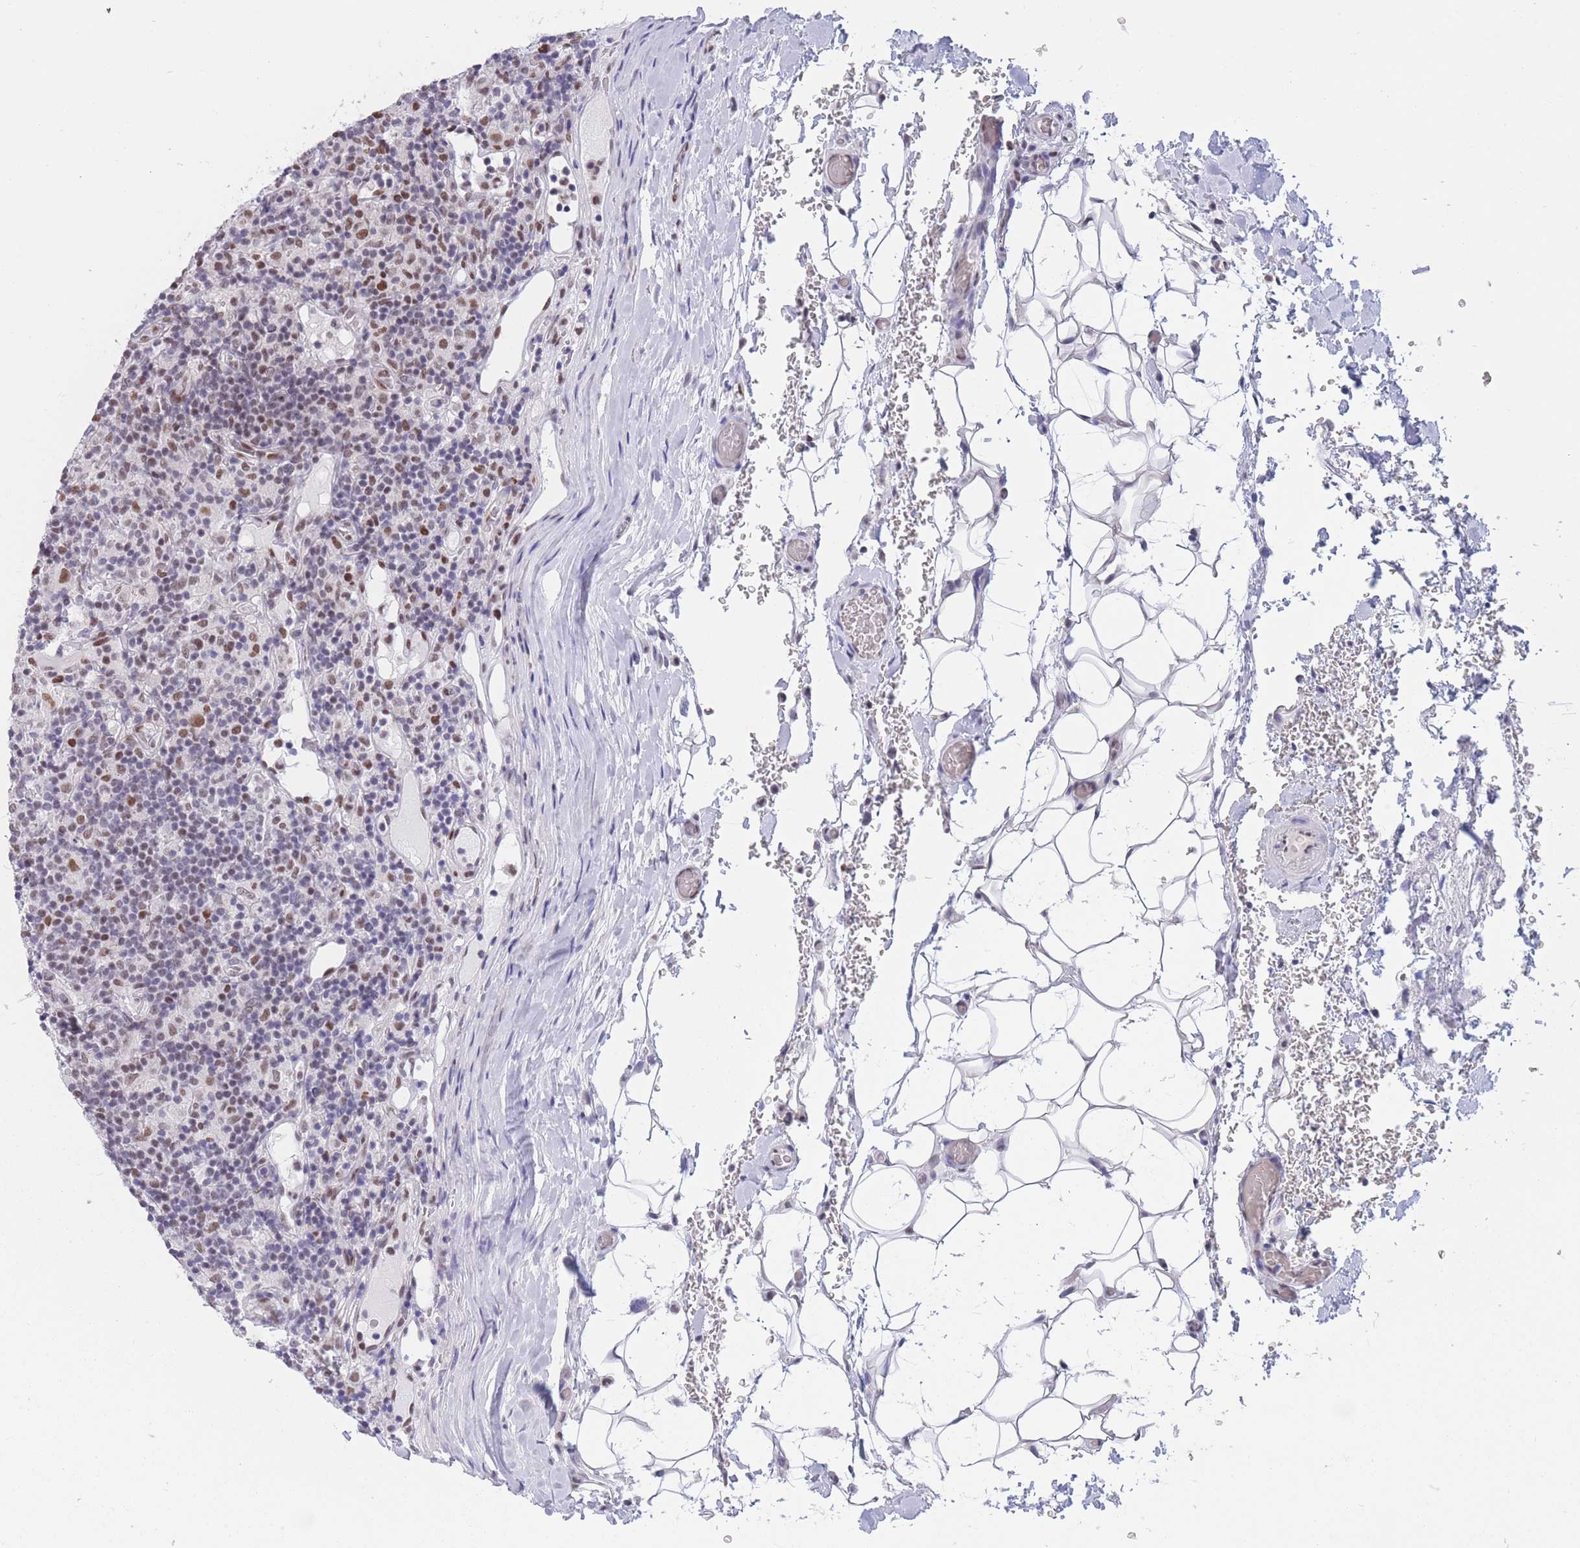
{"staining": {"intensity": "moderate", "quantity": ">75%", "location": "nuclear"}, "tissue": "lymphoma", "cell_type": "Tumor cells", "image_type": "cancer", "snomed": [{"axis": "morphology", "description": "Hodgkin's disease, NOS"}, {"axis": "topography", "description": "Lymph node"}], "caption": "Brown immunohistochemical staining in lymphoma displays moderate nuclear expression in approximately >75% of tumor cells.", "gene": "NASP", "patient": {"sex": "male", "age": 70}}